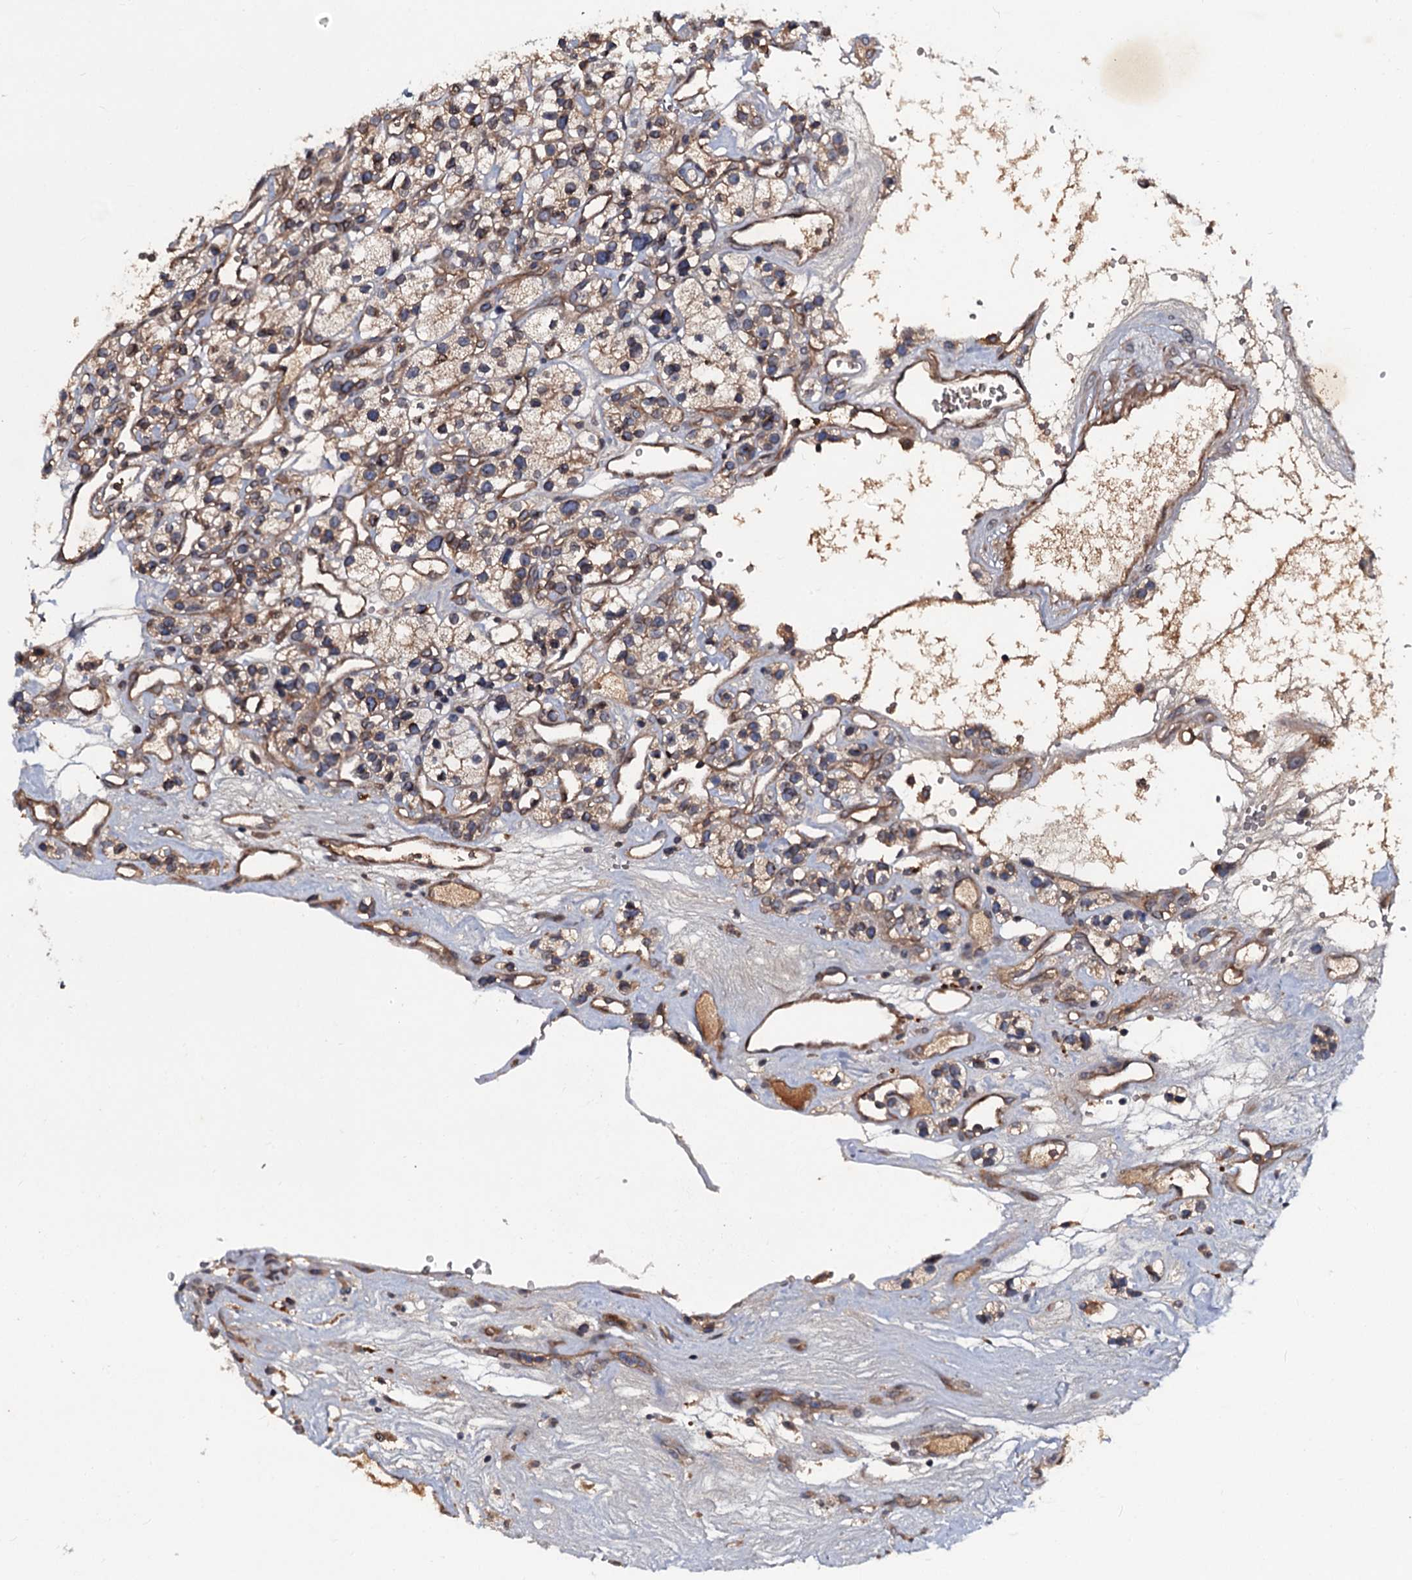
{"staining": {"intensity": "weak", "quantity": "25%-75%", "location": "cytoplasmic/membranous"}, "tissue": "renal cancer", "cell_type": "Tumor cells", "image_type": "cancer", "snomed": [{"axis": "morphology", "description": "Adenocarcinoma, NOS"}, {"axis": "topography", "description": "Kidney"}], "caption": "Tumor cells reveal low levels of weak cytoplasmic/membranous positivity in about 25%-75% of cells in renal cancer.", "gene": "N4BP1", "patient": {"sex": "female", "age": 57}}